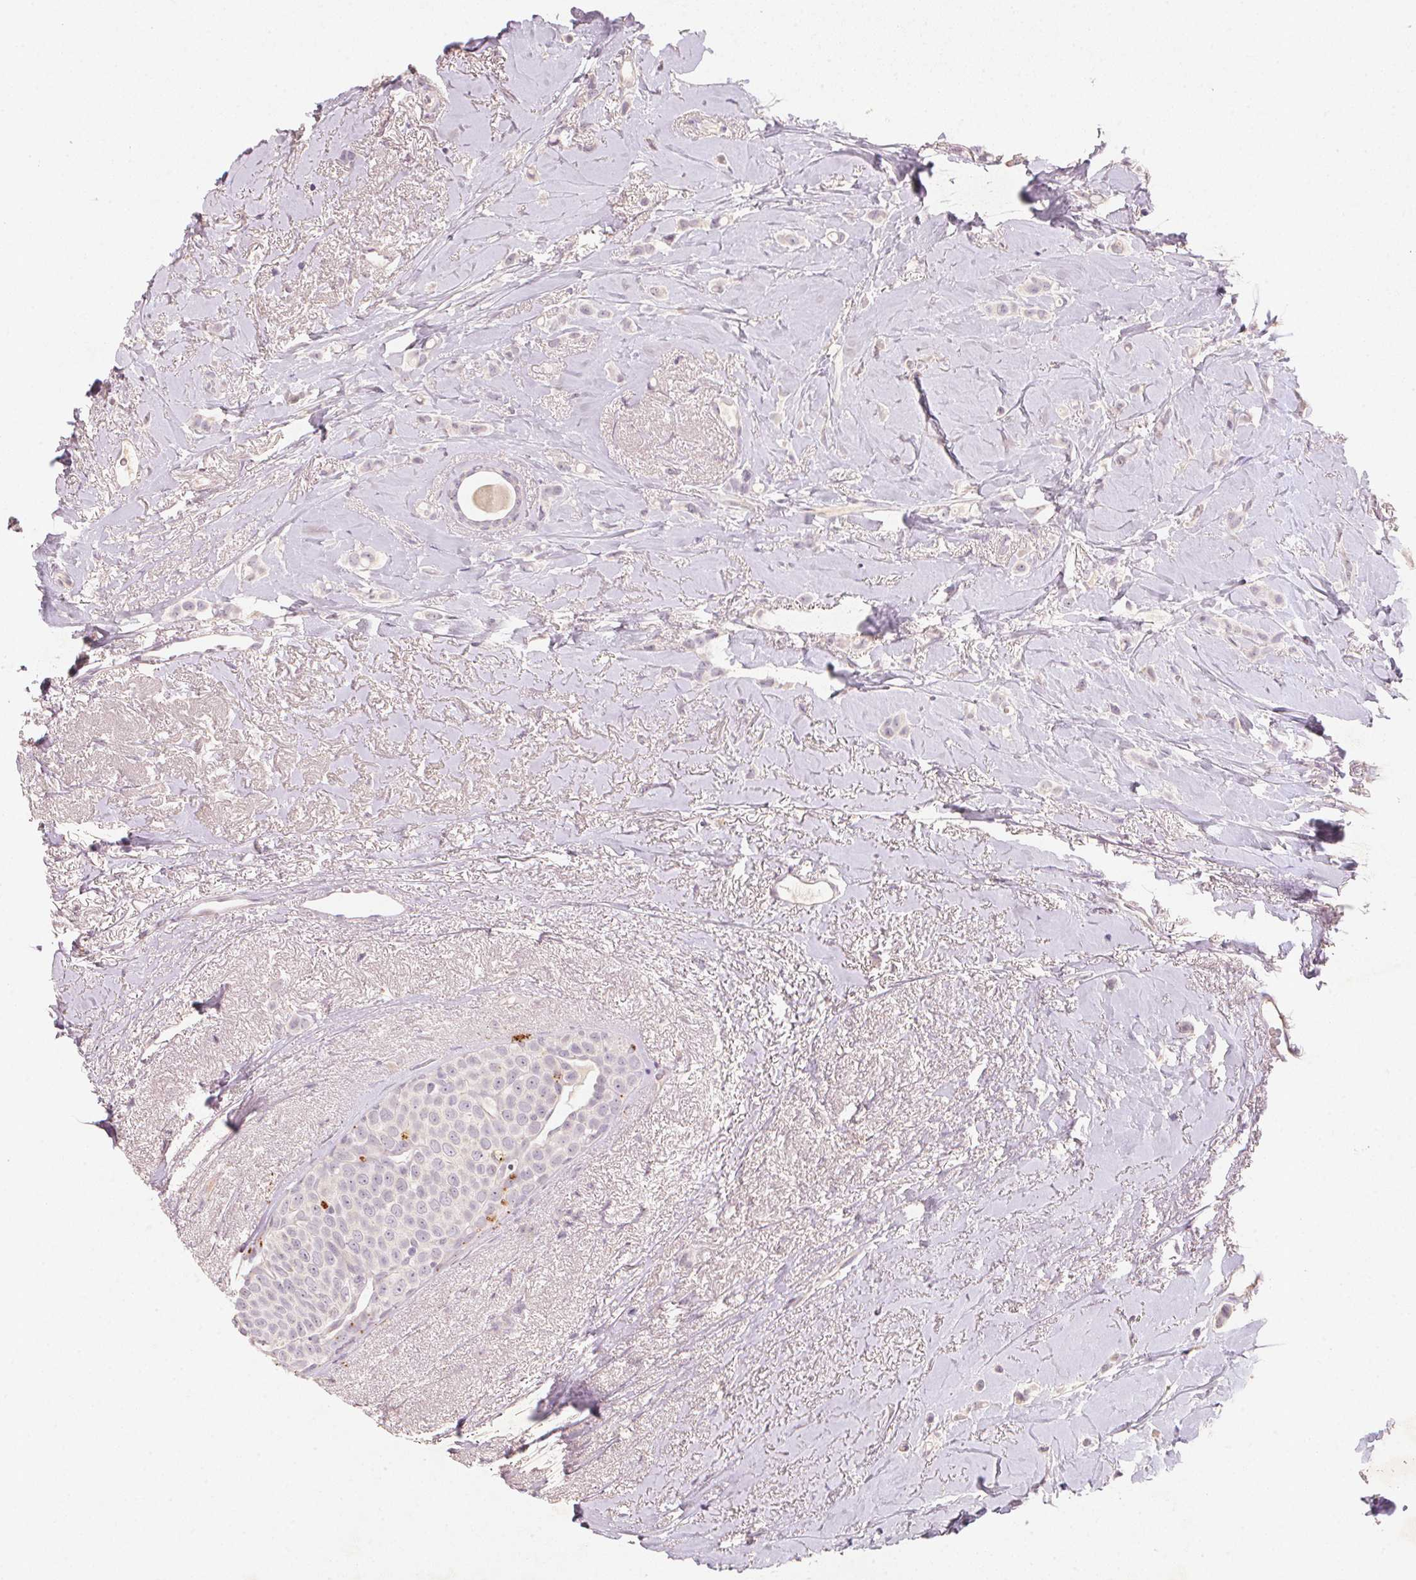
{"staining": {"intensity": "negative", "quantity": "none", "location": "none"}, "tissue": "breast cancer", "cell_type": "Tumor cells", "image_type": "cancer", "snomed": [{"axis": "morphology", "description": "Lobular carcinoma"}, {"axis": "topography", "description": "Breast"}], "caption": "This is an immunohistochemistry histopathology image of breast cancer. There is no positivity in tumor cells.", "gene": "CXCL5", "patient": {"sex": "female", "age": 66}}